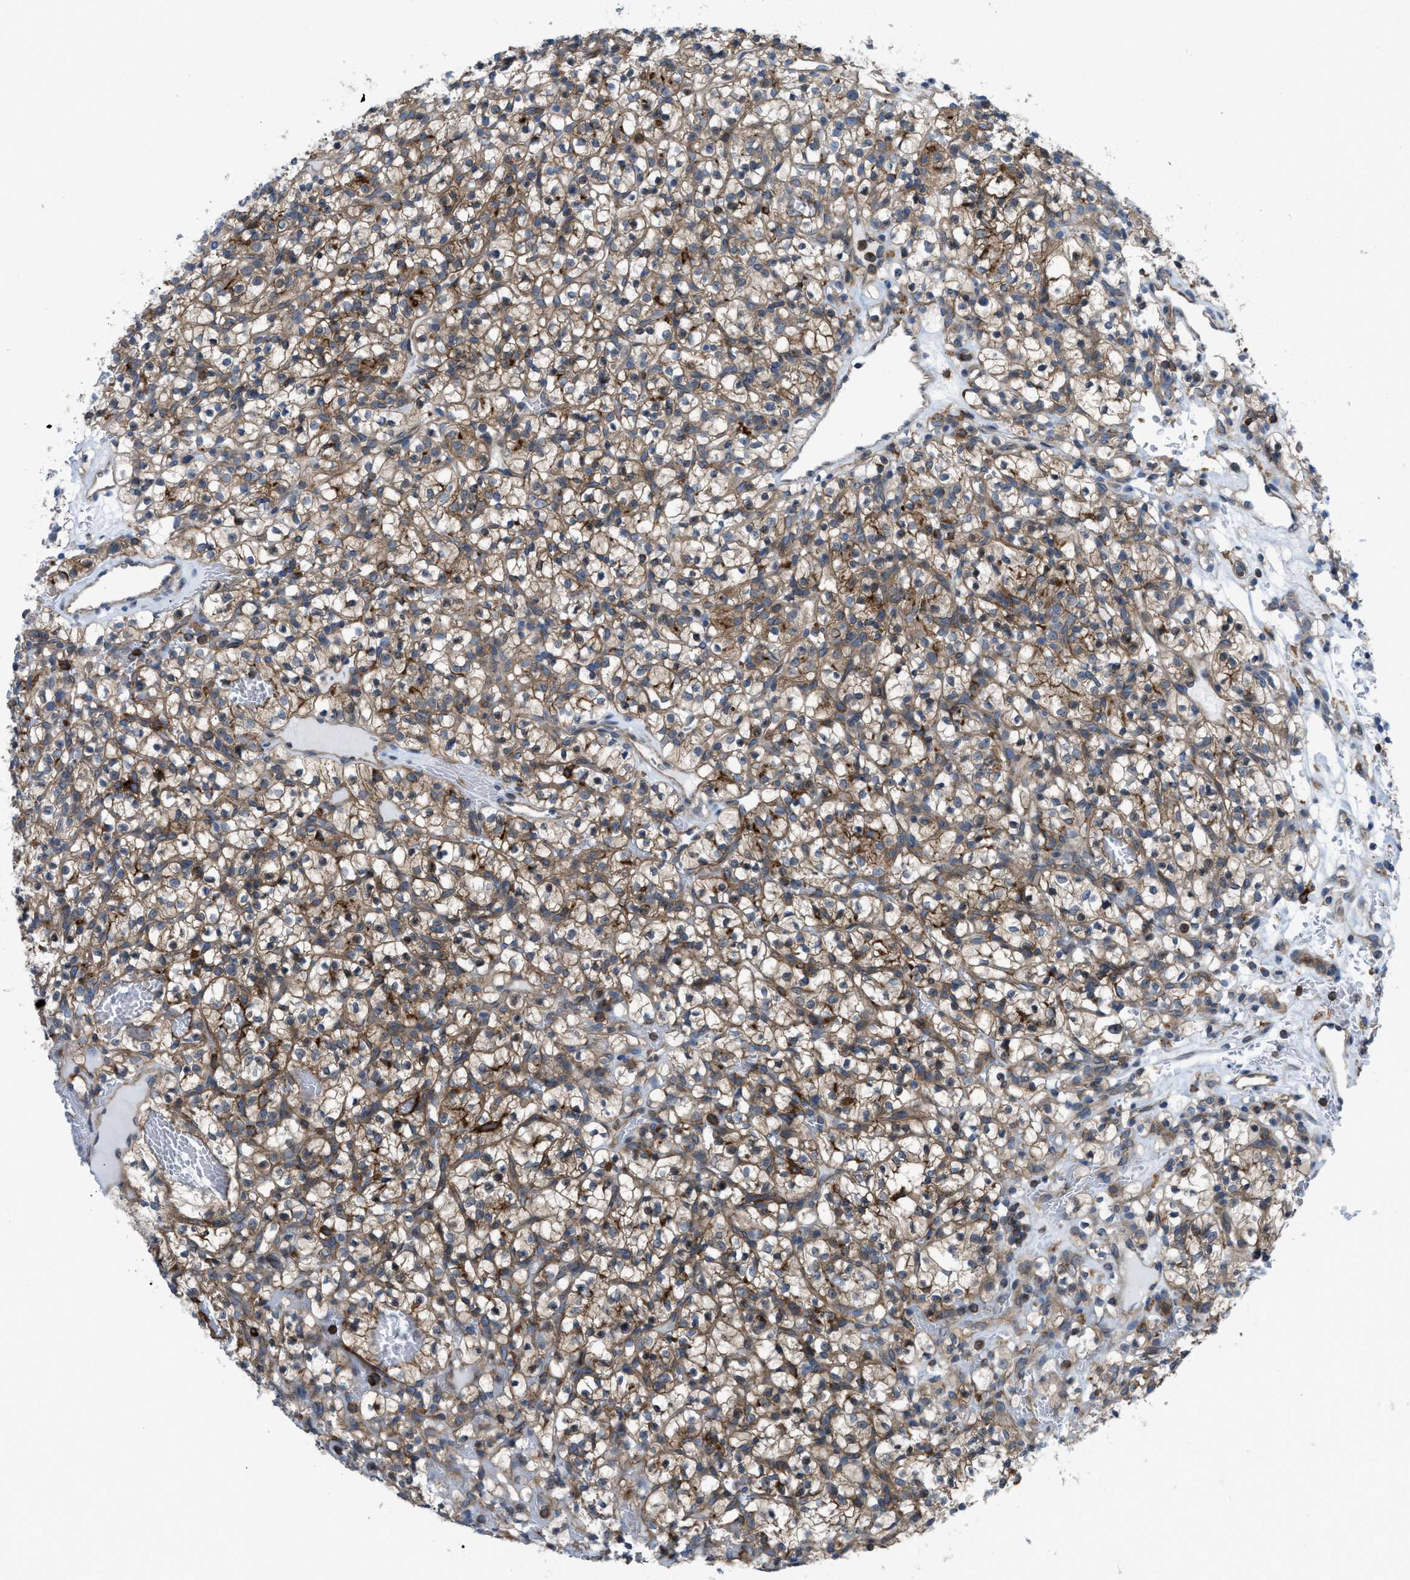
{"staining": {"intensity": "moderate", "quantity": ">75%", "location": "cytoplasmic/membranous"}, "tissue": "renal cancer", "cell_type": "Tumor cells", "image_type": "cancer", "snomed": [{"axis": "morphology", "description": "Adenocarcinoma, NOS"}, {"axis": "topography", "description": "Kidney"}], "caption": "An image of renal adenocarcinoma stained for a protein exhibits moderate cytoplasmic/membranous brown staining in tumor cells. The protein is shown in brown color, while the nuclei are stained blue.", "gene": "MYO18A", "patient": {"sex": "female", "age": 57}}